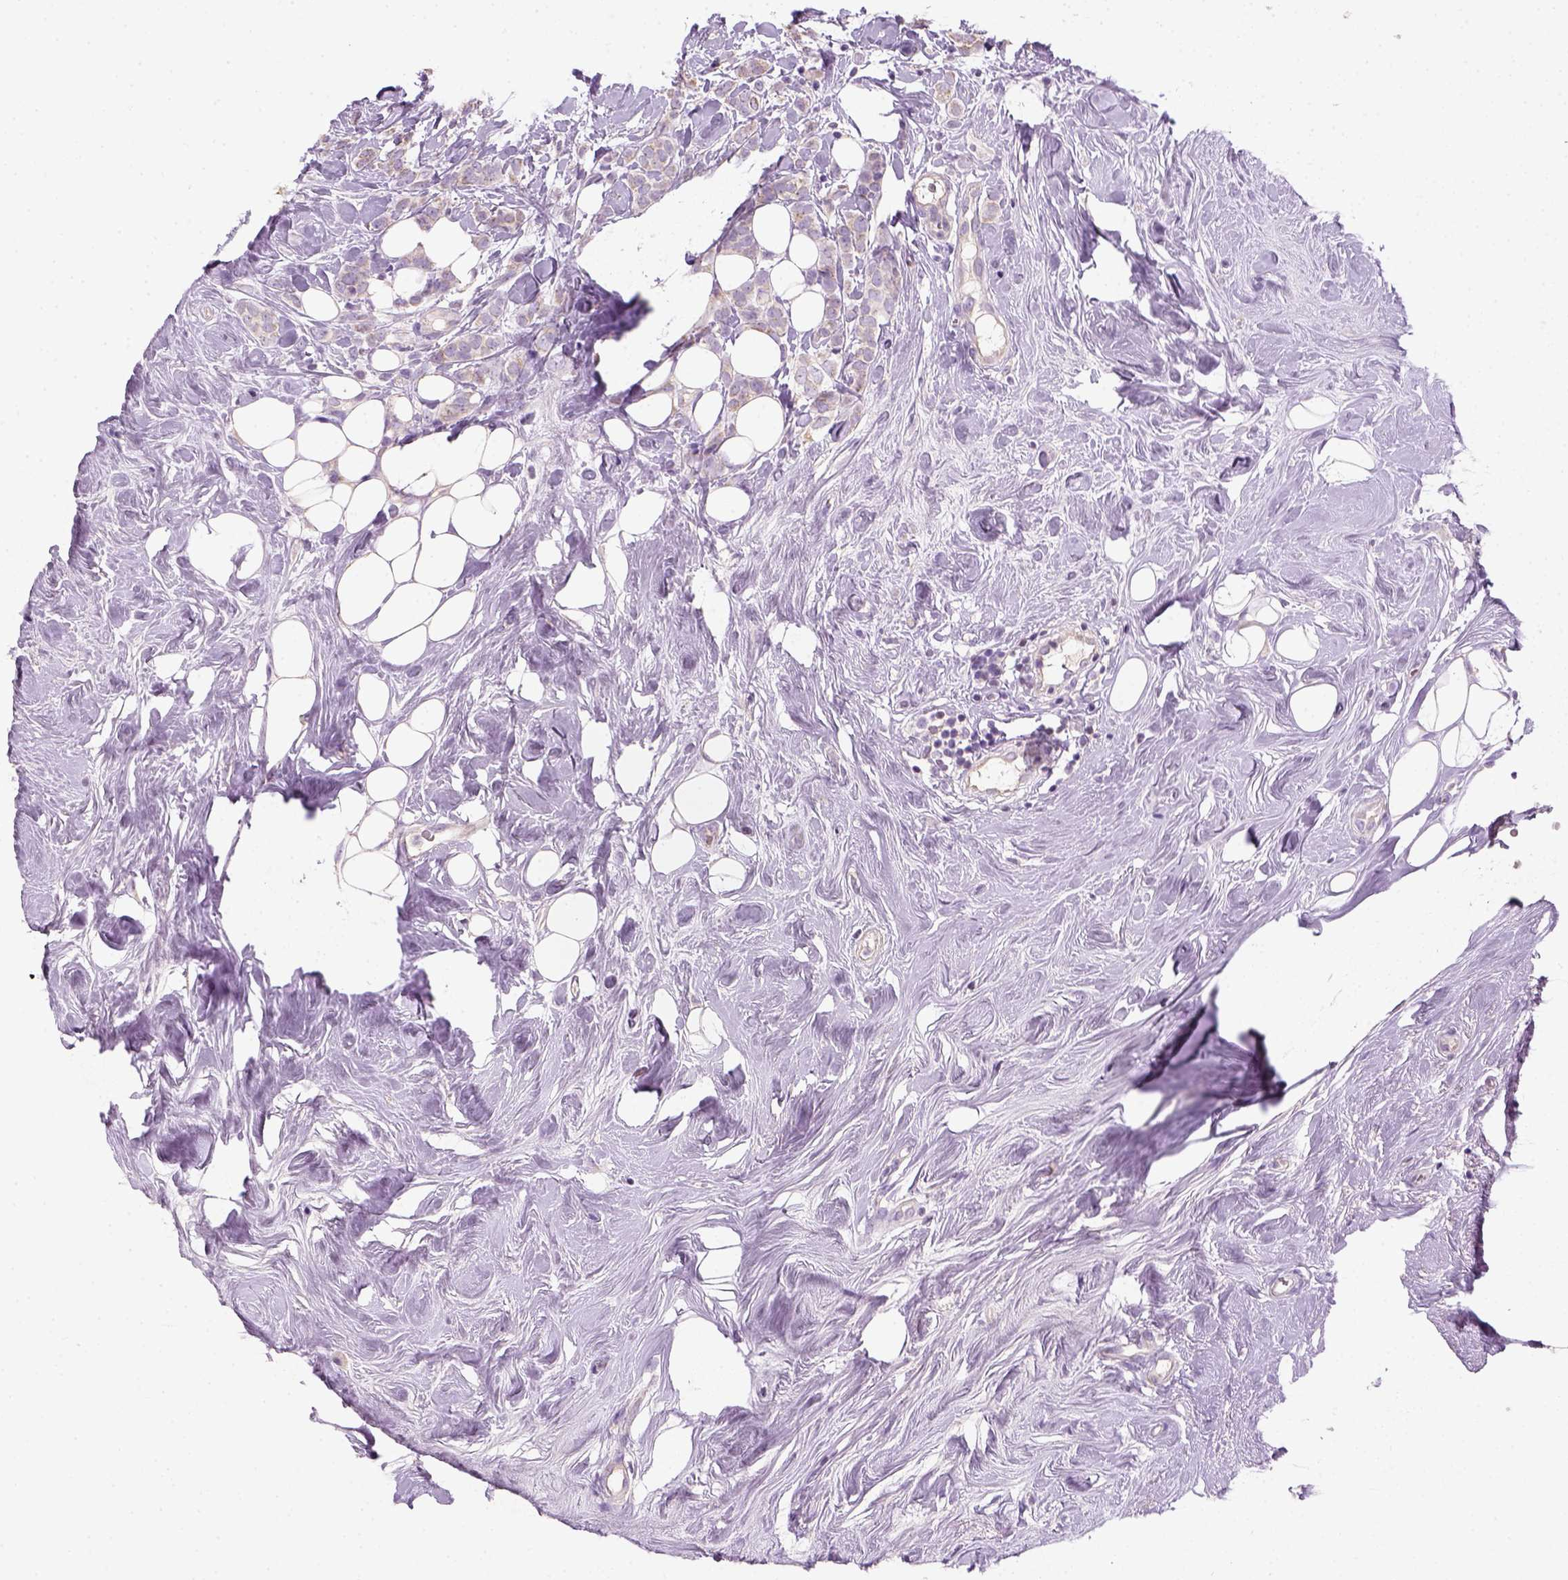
{"staining": {"intensity": "weak", "quantity": ">75%", "location": "cytoplasmic/membranous"}, "tissue": "breast cancer", "cell_type": "Tumor cells", "image_type": "cancer", "snomed": [{"axis": "morphology", "description": "Lobular carcinoma"}, {"axis": "topography", "description": "Breast"}], "caption": "Immunohistochemistry of human lobular carcinoma (breast) shows low levels of weak cytoplasmic/membranous positivity in about >75% of tumor cells.", "gene": "NUDT6", "patient": {"sex": "female", "age": 49}}